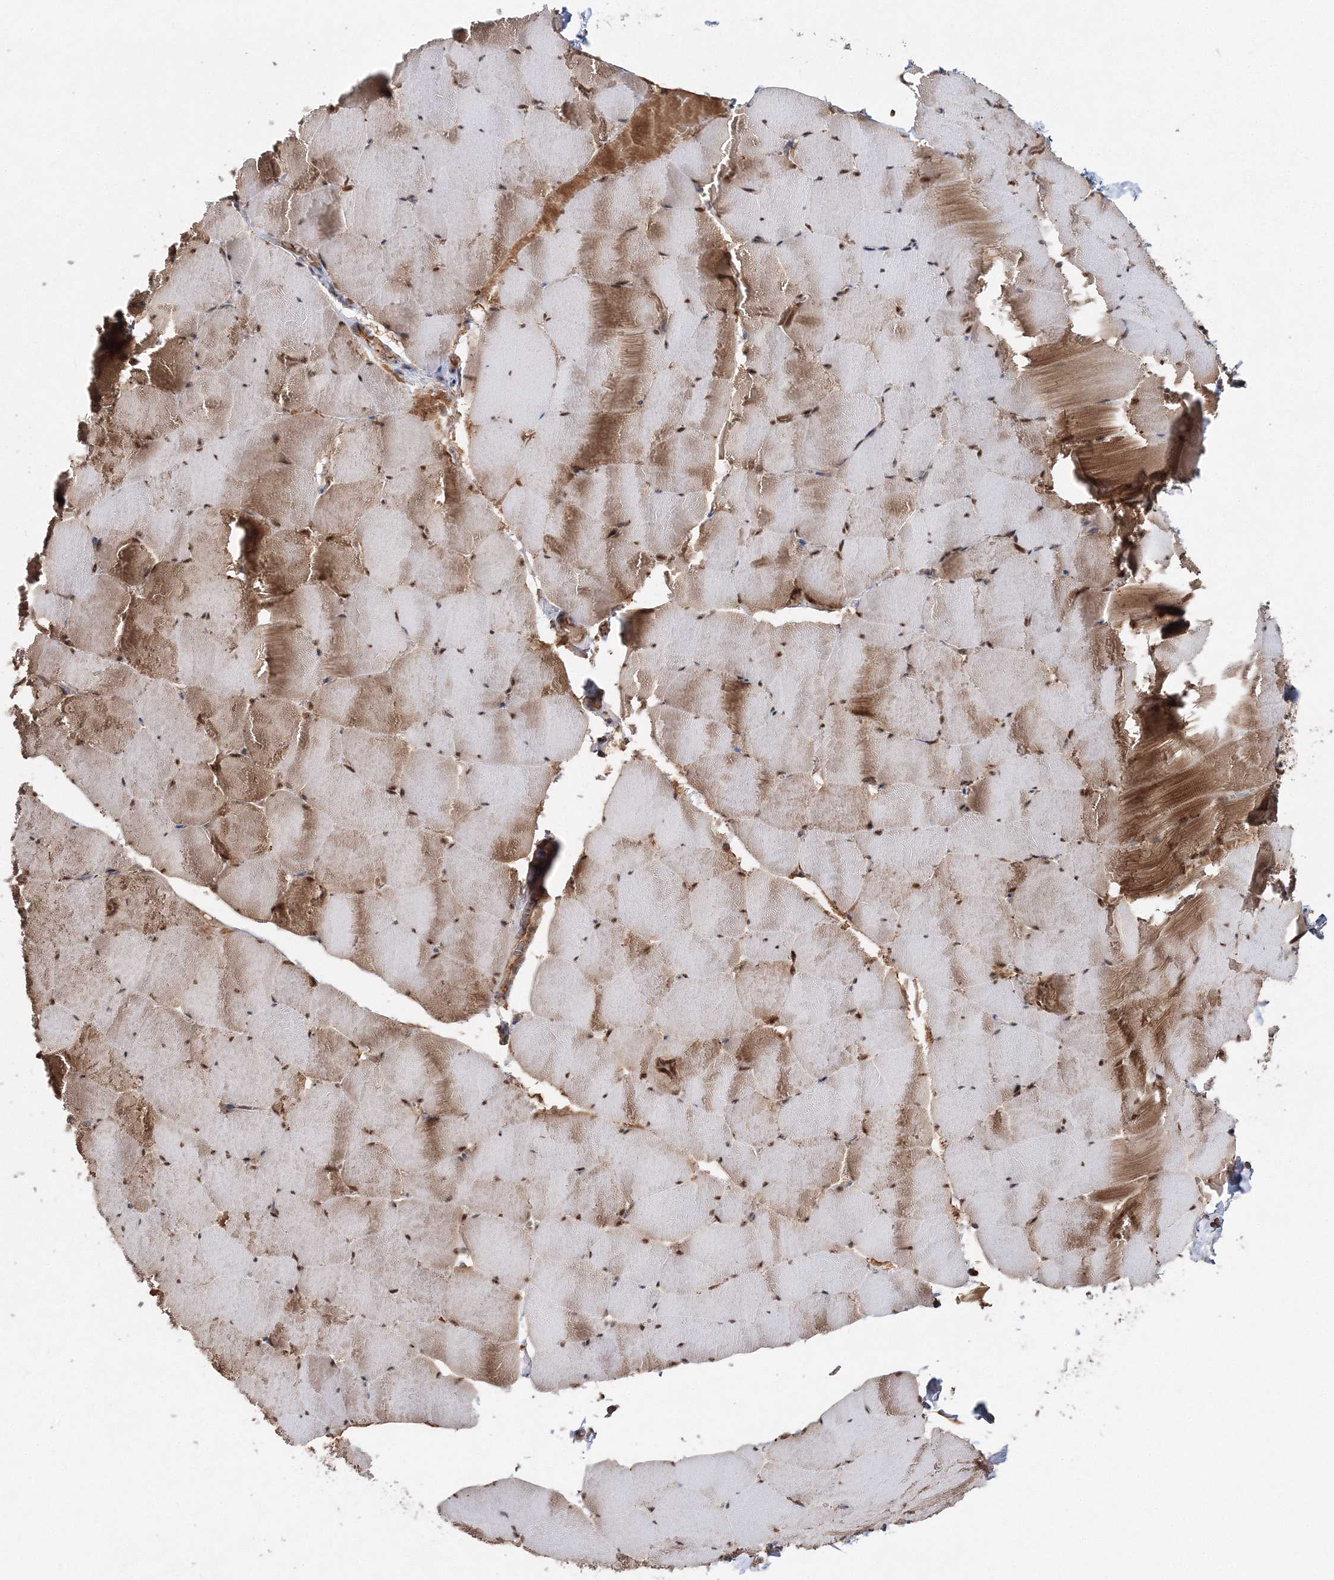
{"staining": {"intensity": "moderate", "quantity": ">75%", "location": "cytoplasmic/membranous,nuclear"}, "tissue": "skeletal muscle", "cell_type": "Myocytes", "image_type": "normal", "snomed": [{"axis": "morphology", "description": "Normal tissue, NOS"}, {"axis": "topography", "description": "Skeletal muscle"}], "caption": "Immunohistochemical staining of benign skeletal muscle shows moderate cytoplasmic/membranous,nuclear protein expression in approximately >75% of myocytes. The protein of interest is stained brown, and the nuclei are stained in blue (DAB (3,3'-diaminobenzidine) IHC with brightfield microscopy, high magnification).", "gene": "PCBD2", "patient": {"sex": "male", "age": 62}}